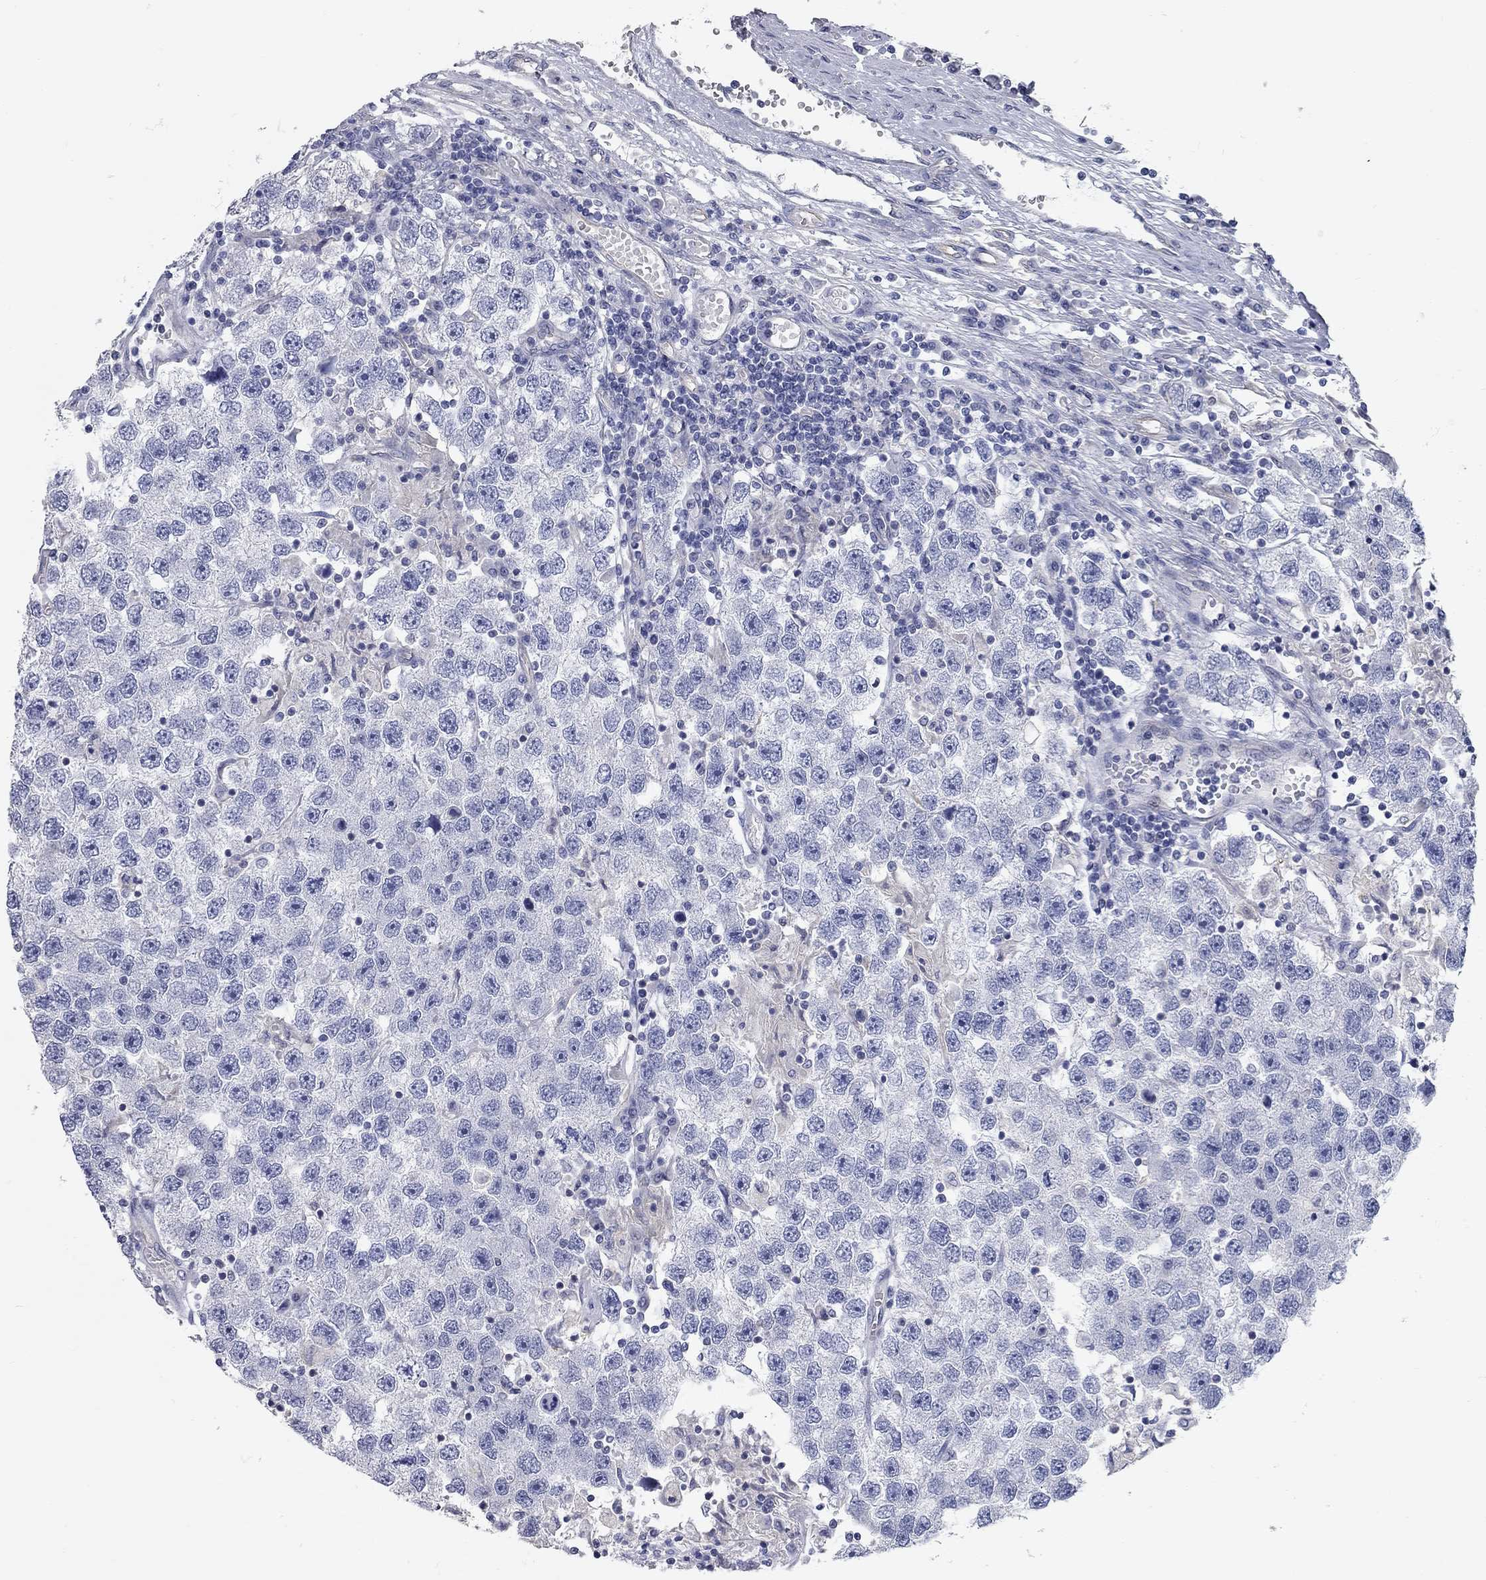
{"staining": {"intensity": "weak", "quantity": "<25%", "location": "cytoplasmic/membranous"}, "tissue": "testis cancer", "cell_type": "Tumor cells", "image_type": "cancer", "snomed": [{"axis": "morphology", "description": "Seminoma, NOS"}, {"axis": "topography", "description": "Testis"}], "caption": "Tumor cells are negative for brown protein staining in seminoma (testis). Brightfield microscopy of immunohistochemistry stained with DAB (3,3'-diaminobenzidine) (brown) and hematoxylin (blue), captured at high magnification.", "gene": "C10orf90", "patient": {"sex": "male", "age": 26}}